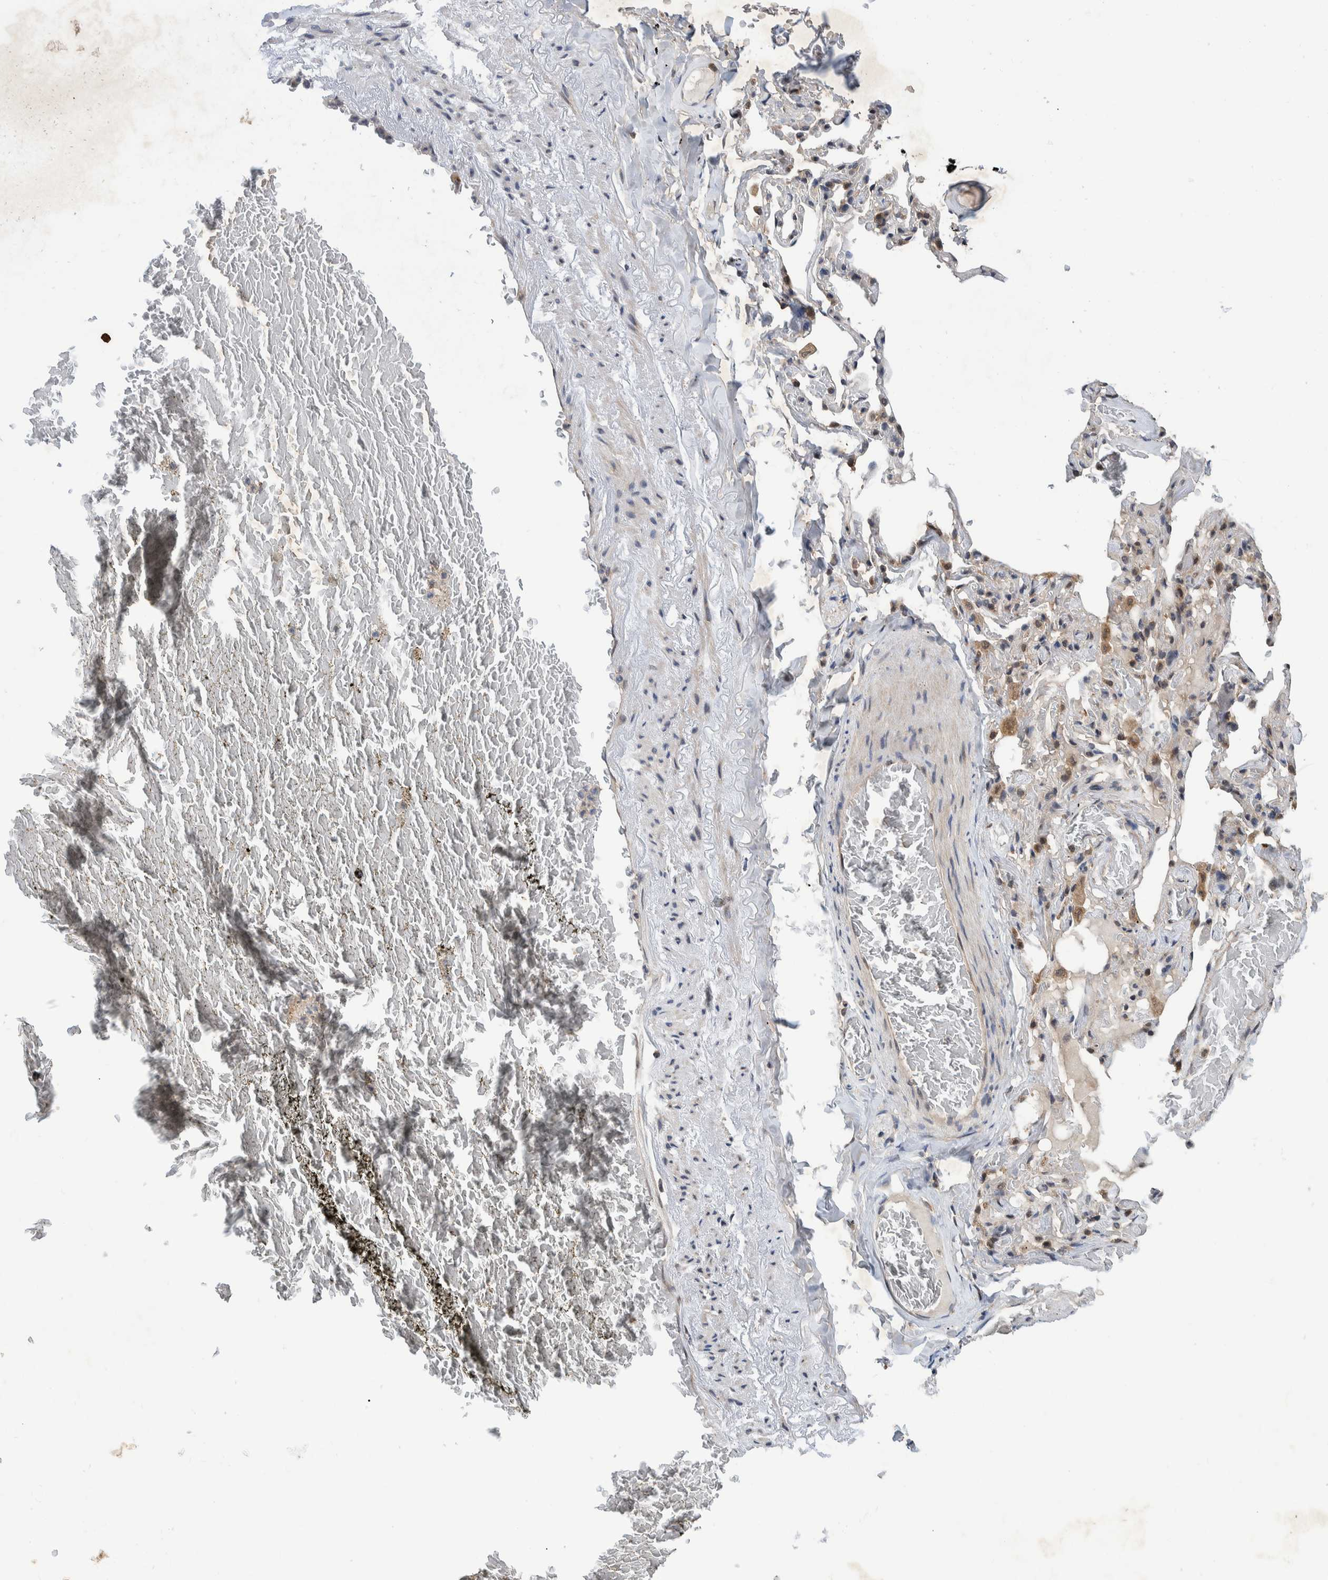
{"staining": {"intensity": "weak", "quantity": "<25%", "location": "cytoplasmic/membranous"}, "tissue": "adipose tissue", "cell_type": "Adipocytes", "image_type": "normal", "snomed": [{"axis": "morphology", "description": "Normal tissue, NOS"}, {"axis": "topography", "description": "Cartilage tissue"}, {"axis": "topography", "description": "Lung"}], "caption": "This is an immunohistochemistry (IHC) image of benign human adipose tissue. There is no expression in adipocytes.", "gene": "PLPBP", "patient": {"sex": "female", "age": 77}}